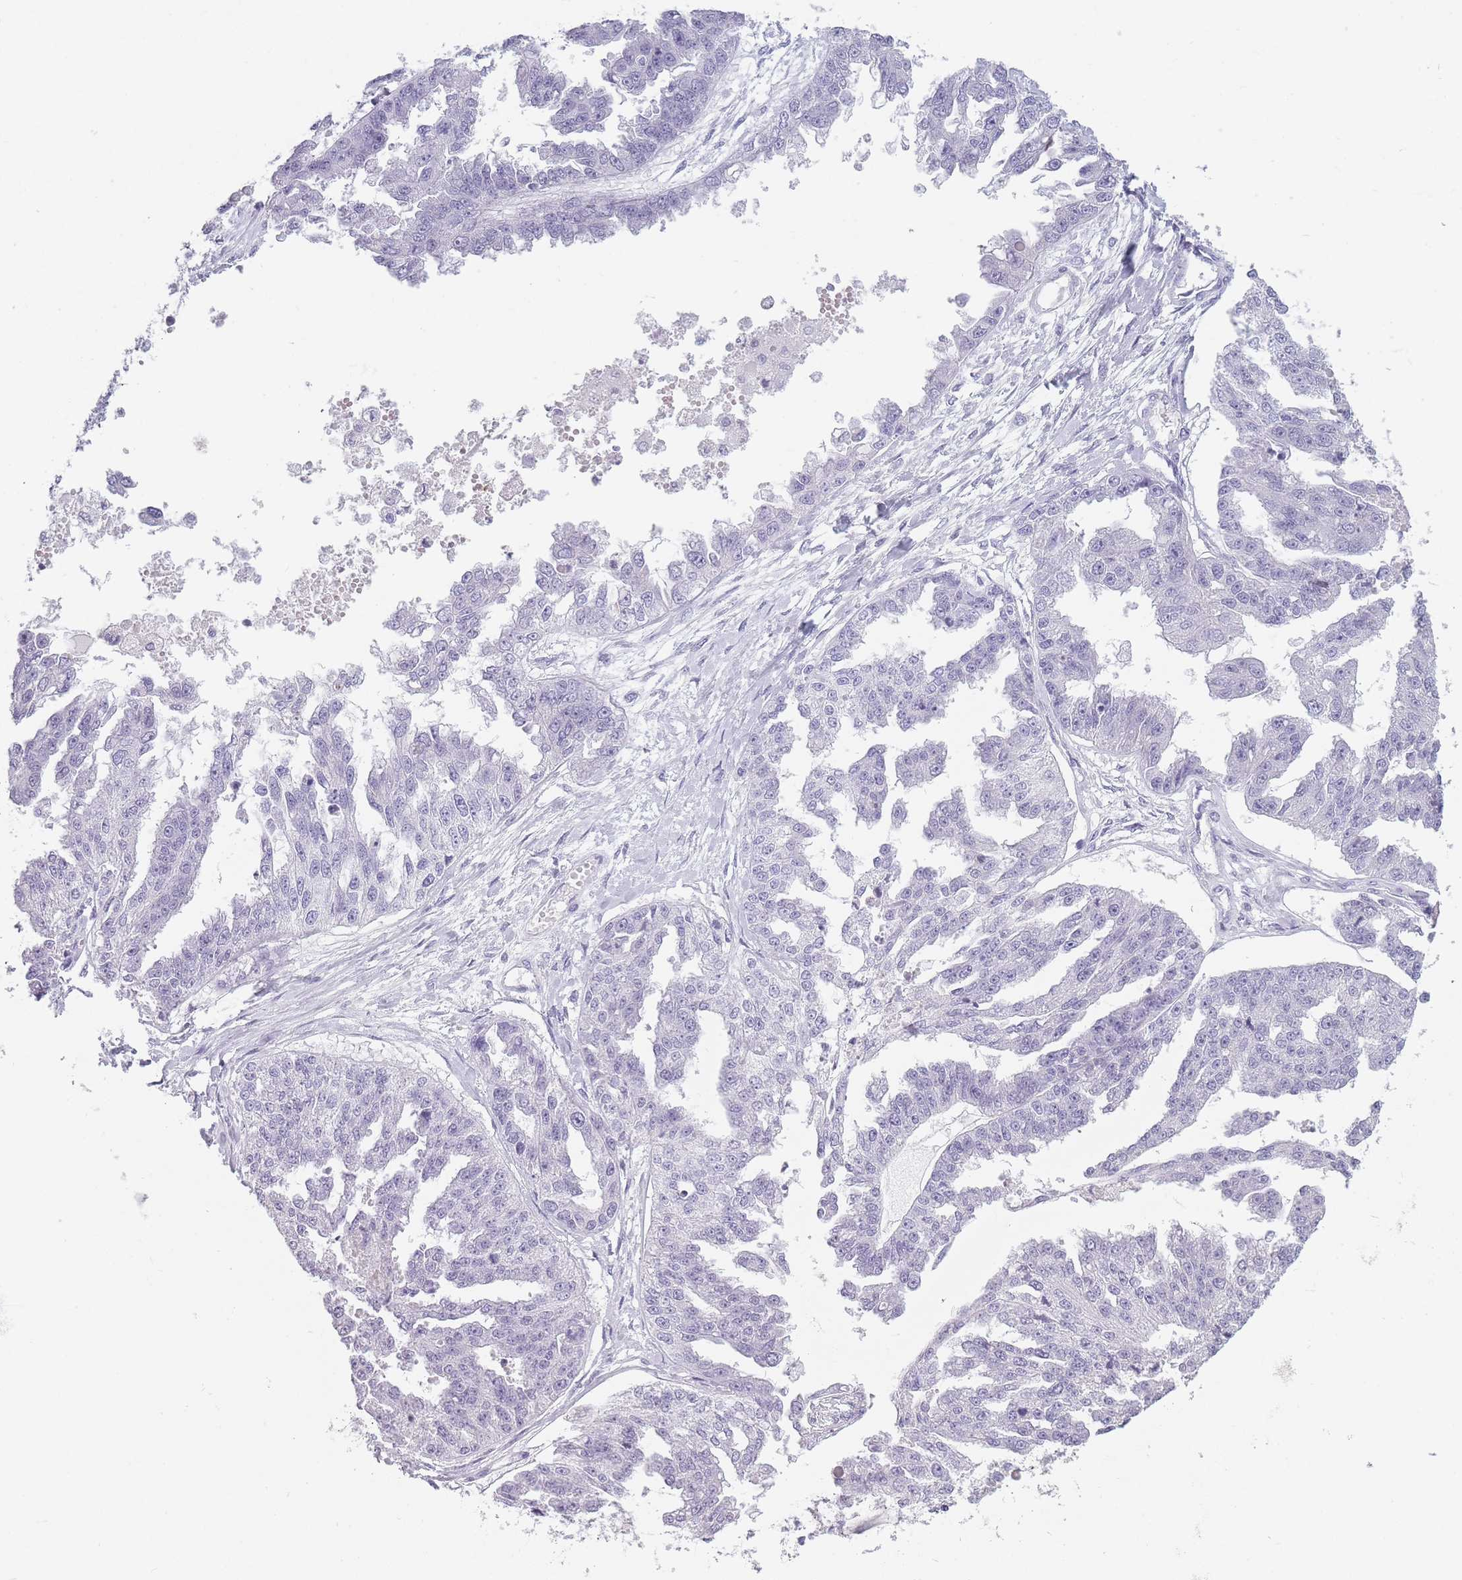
{"staining": {"intensity": "negative", "quantity": "none", "location": "none"}, "tissue": "ovarian cancer", "cell_type": "Tumor cells", "image_type": "cancer", "snomed": [{"axis": "morphology", "description": "Cystadenocarcinoma, serous, NOS"}, {"axis": "topography", "description": "Ovary"}], "caption": "Immunohistochemical staining of ovarian serous cystadenocarcinoma reveals no significant staining in tumor cells.", "gene": "GGT1", "patient": {"sex": "female", "age": 58}}